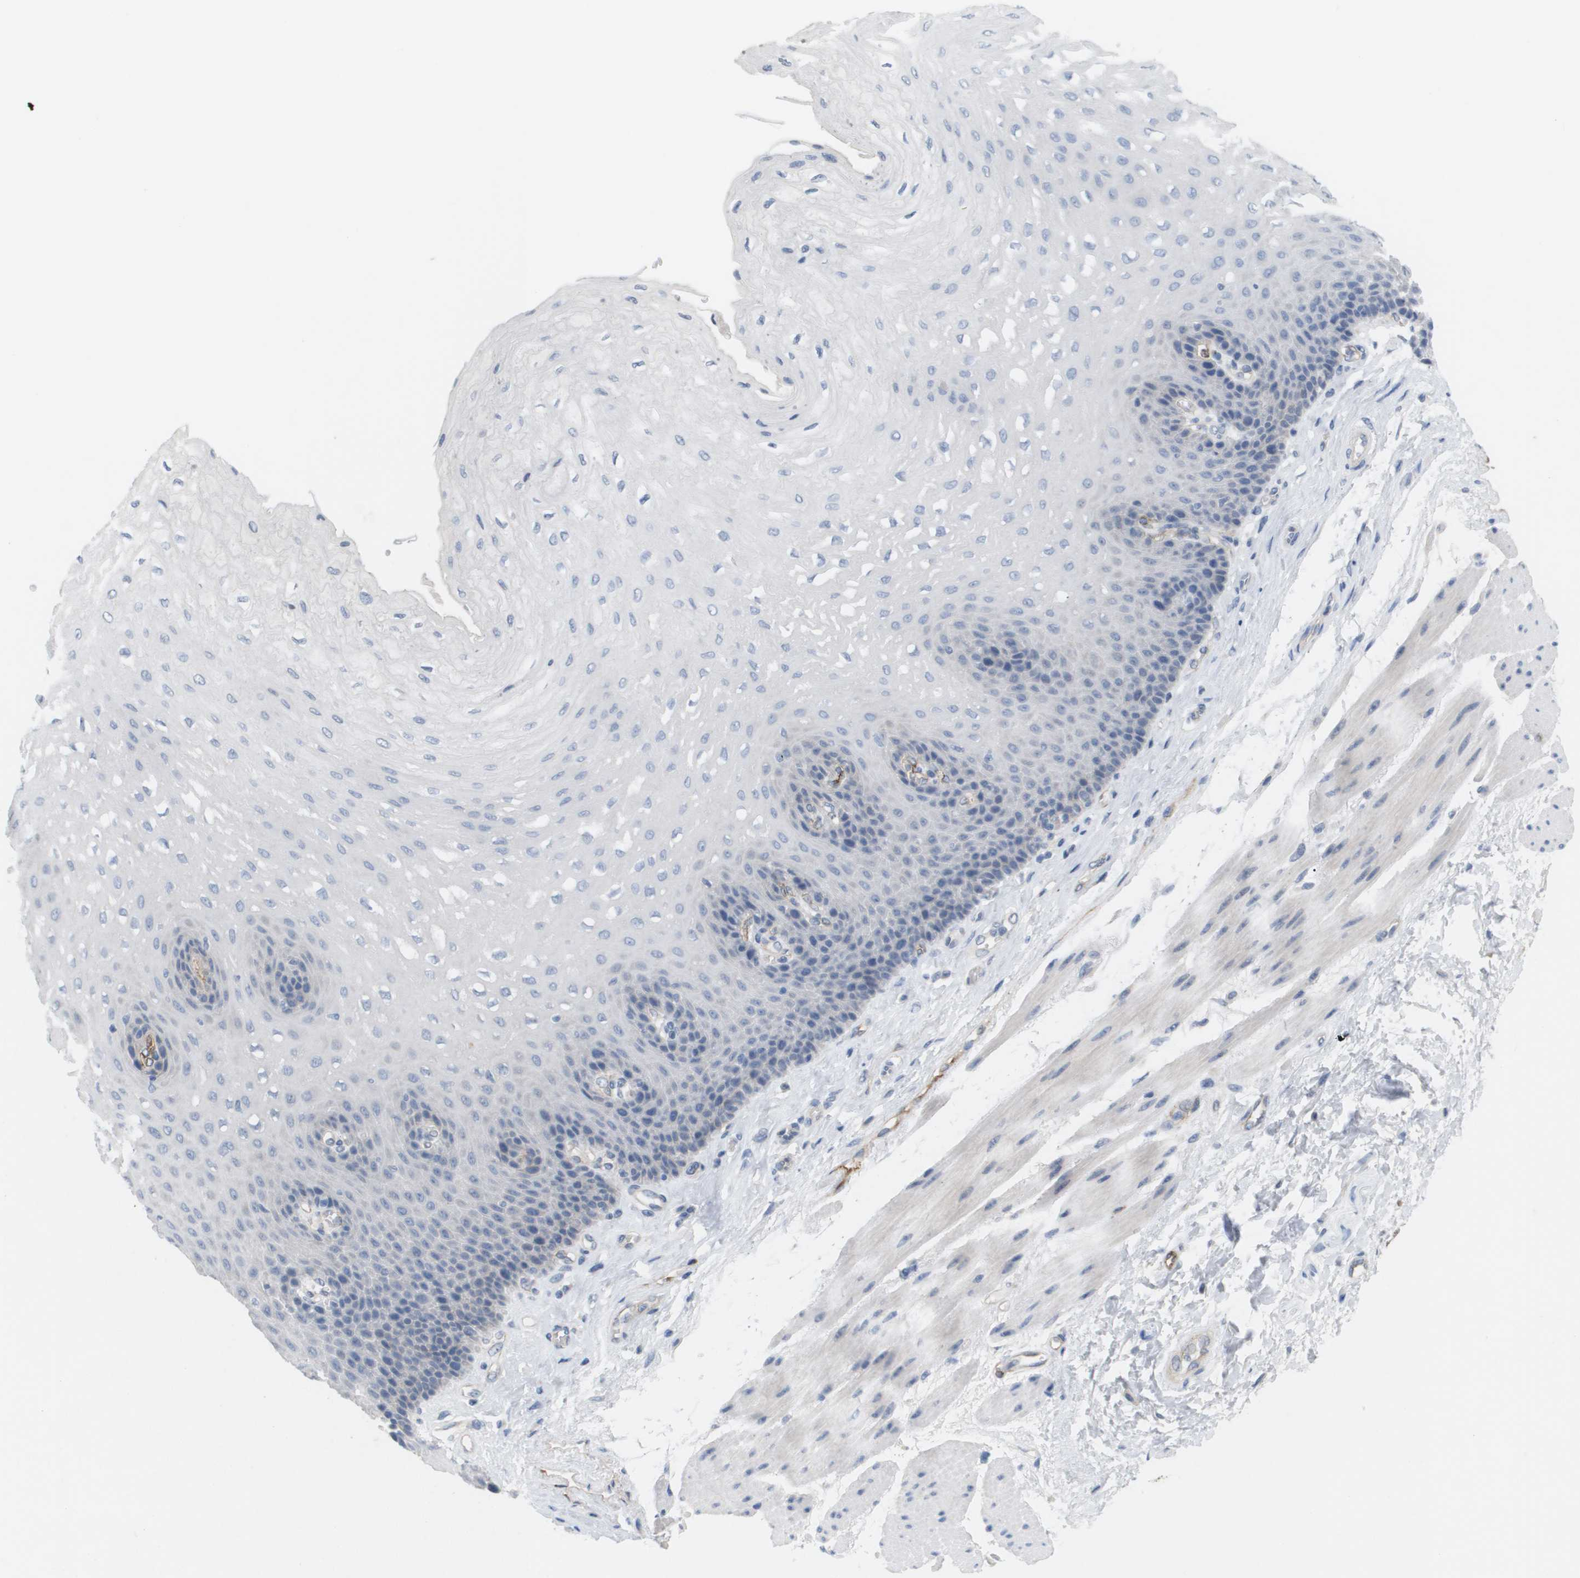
{"staining": {"intensity": "negative", "quantity": "none", "location": "none"}, "tissue": "esophagus", "cell_type": "Squamous epithelial cells", "image_type": "normal", "snomed": [{"axis": "morphology", "description": "Normal tissue, NOS"}, {"axis": "topography", "description": "Esophagus"}], "caption": "Squamous epithelial cells show no significant protein staining in benign esophagus. Nuclei are stained in blue.", "gene": "ANGPT2", "patient": {"sex": "female", "age": 72}}